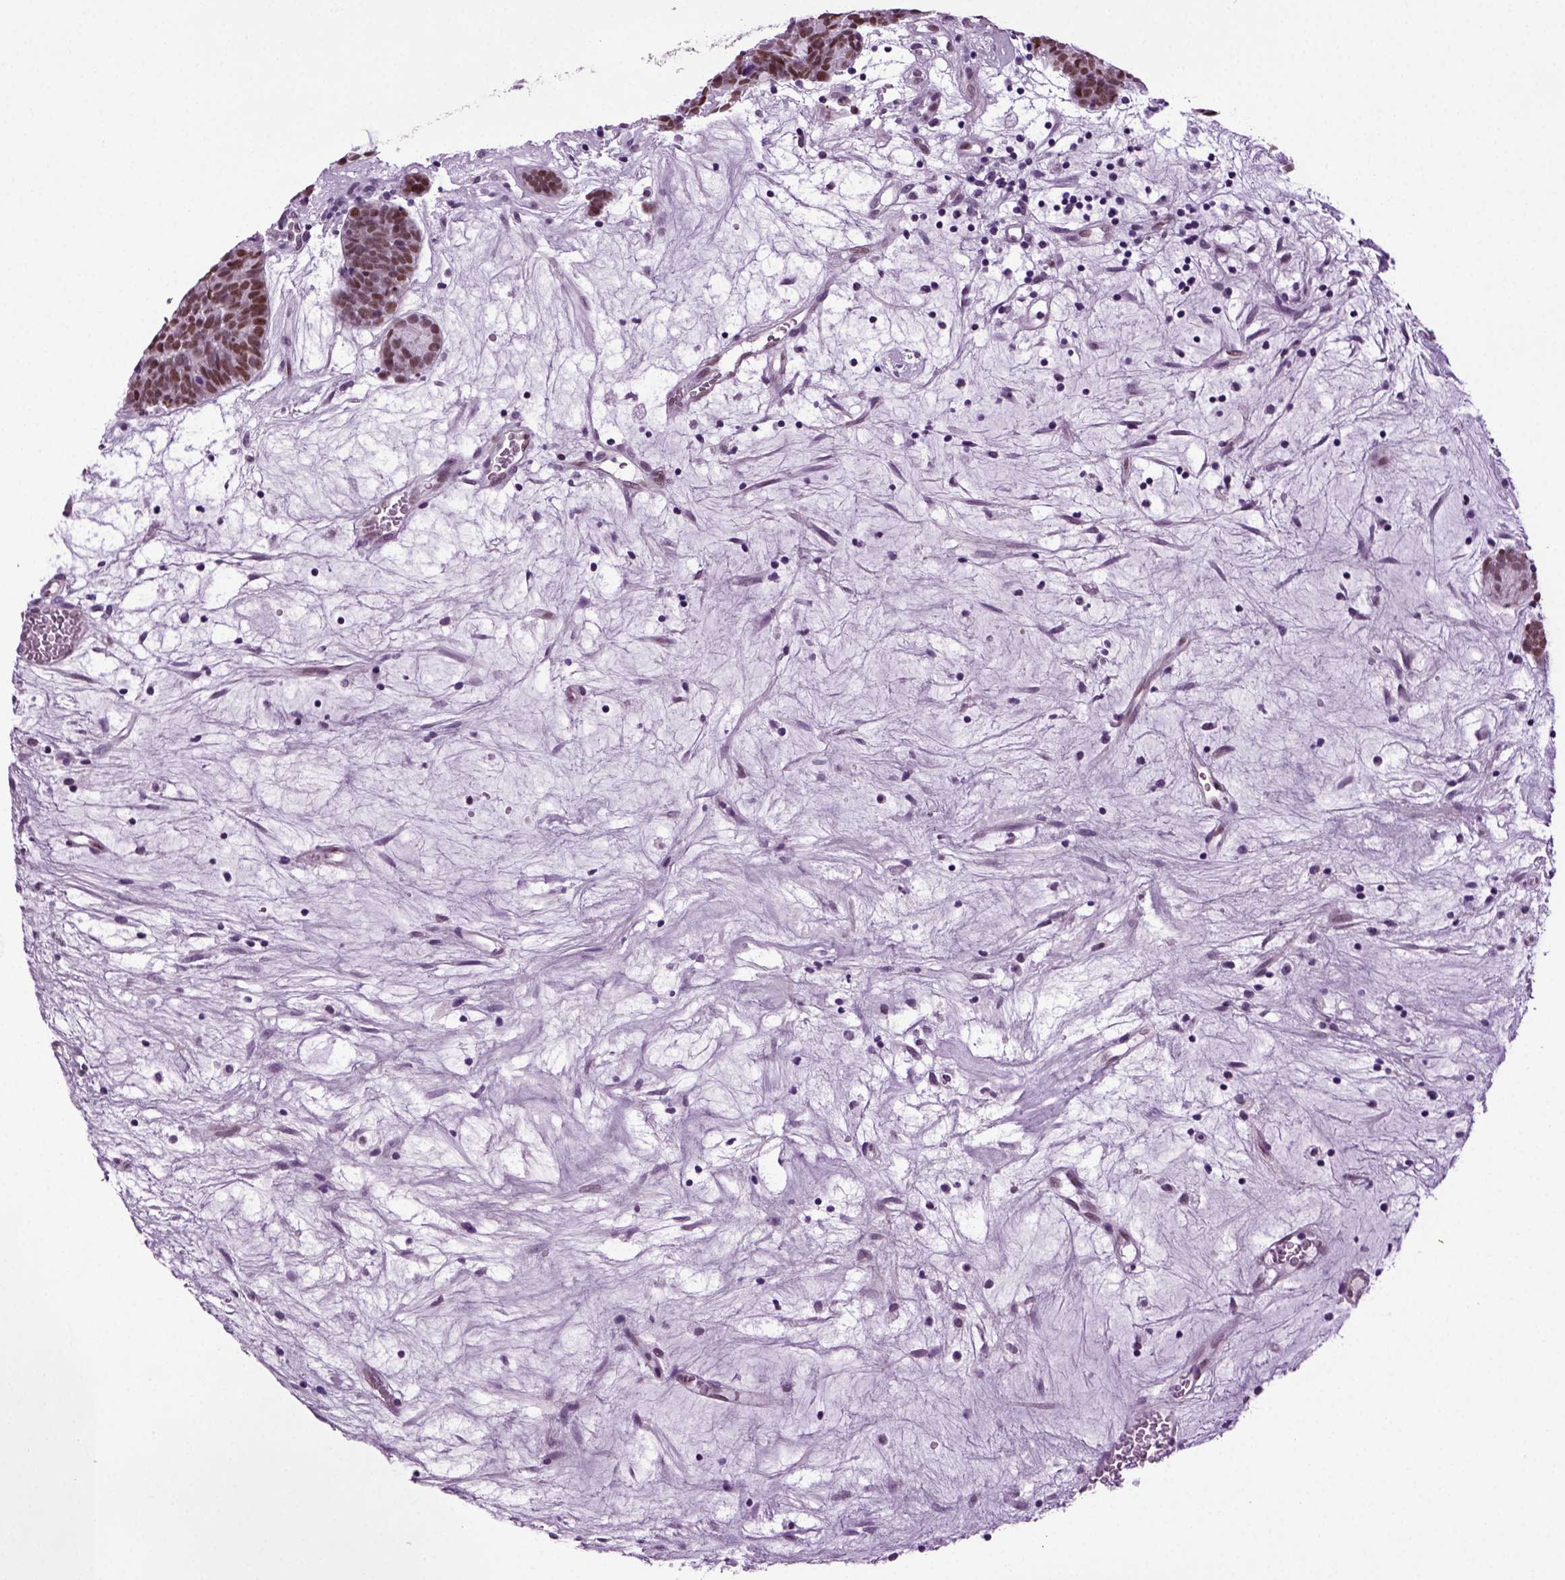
{"staining": {"intensity": "moderate", "quantity": ">75%", "location": "nuclear"}, "tissue": "head and neck cancer", "cell_type": "Tumor cells", "image_type": "cancer", "snomed": [{"axis": "morphology", "description": "Adenocarcinoma, NOS"}, {"axis": "topography", "description": "Head-Neck"}], "caption": "Head and neck cancer (adenocarcinoma) was stained to show a protein in brown. There is medium levels of moderate nuclear positivity in approximately >75% of tumor cells. The staining was performed using DAB to visualize the protein expression in brown, while the nuclei were stained in blue with hematoxylin (Magnification: 20x).", "gene": "RFX3", "patient": {"sex": "female", "age": 81}}